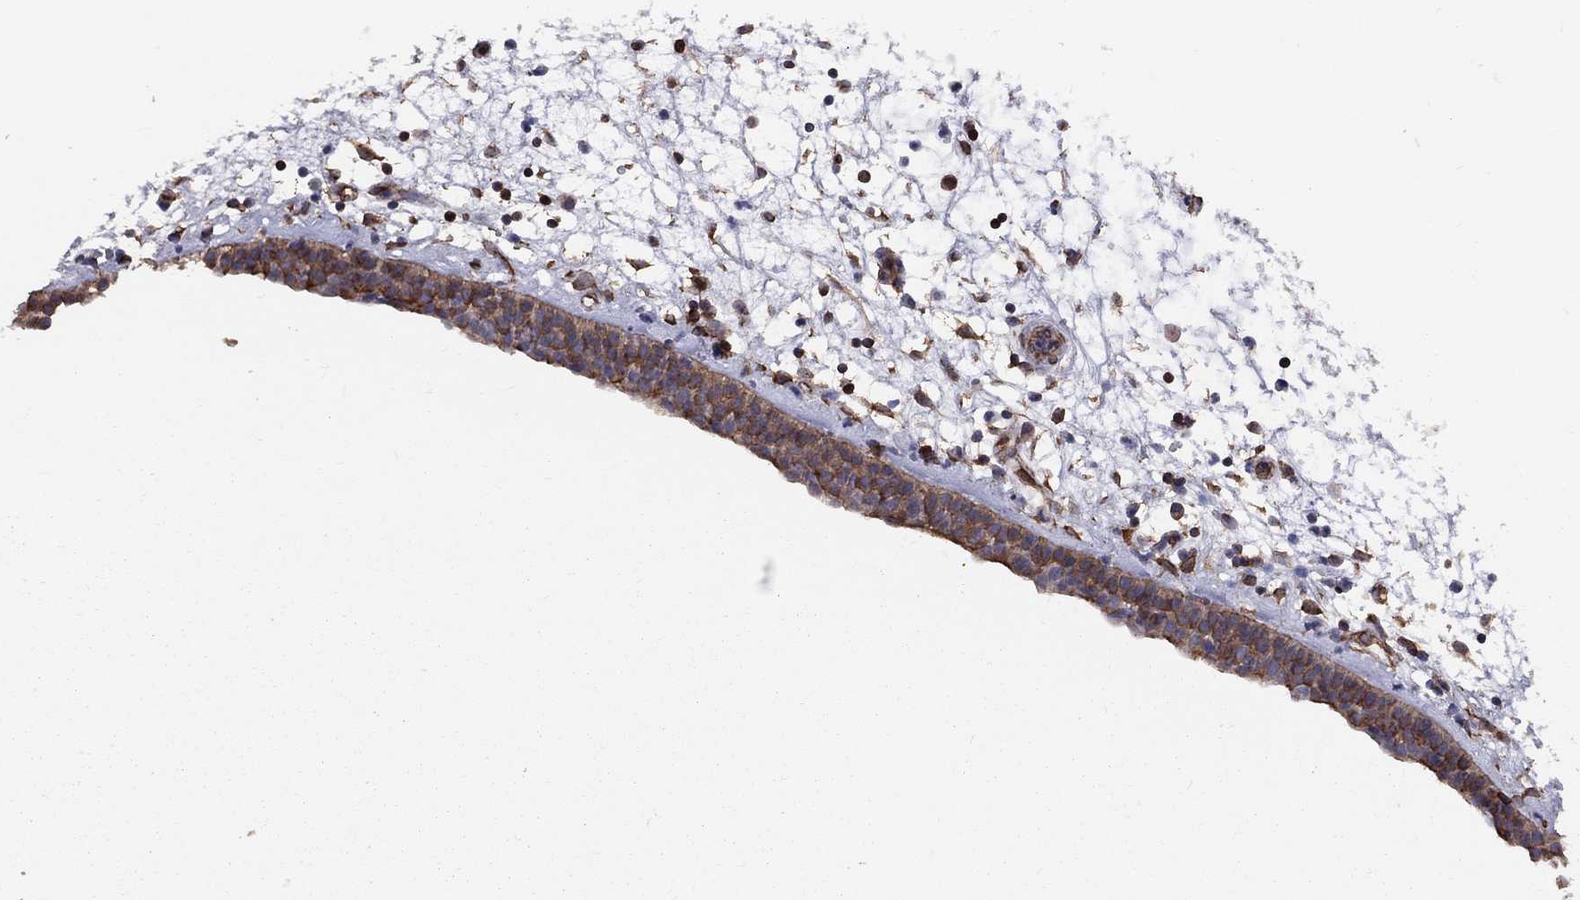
{"staining": {"intensity": "moderate", "quantity": ">75%", "location": "cytoplasmic/membranous"}, "tissue": "nasopharynx", "cell_type": "Respiratory epithelial cells", "image_type": "normal", "snomed": [{"axis": "morphology", "description": "Normal tissue, NOS"}, {"axis": "morphology", "description": "Polyp, NOS"}, {"axis": "topography", "description": "Nasopharynx"}], "caption": "Normal nasopharynx reveals moderate cytoplasmic/membranous expression in about >75% of respiratory epithelial cells, visualized by immunohistochemistry. The protein of interest is stained brown, and the nuclei are stained in blue (DAB (3,3'-diaminobenzidine) IHC with brightfield microscopy, high magnification).", "gene": "BICDL2", "patient": {"sex": "female", "age": 56}}